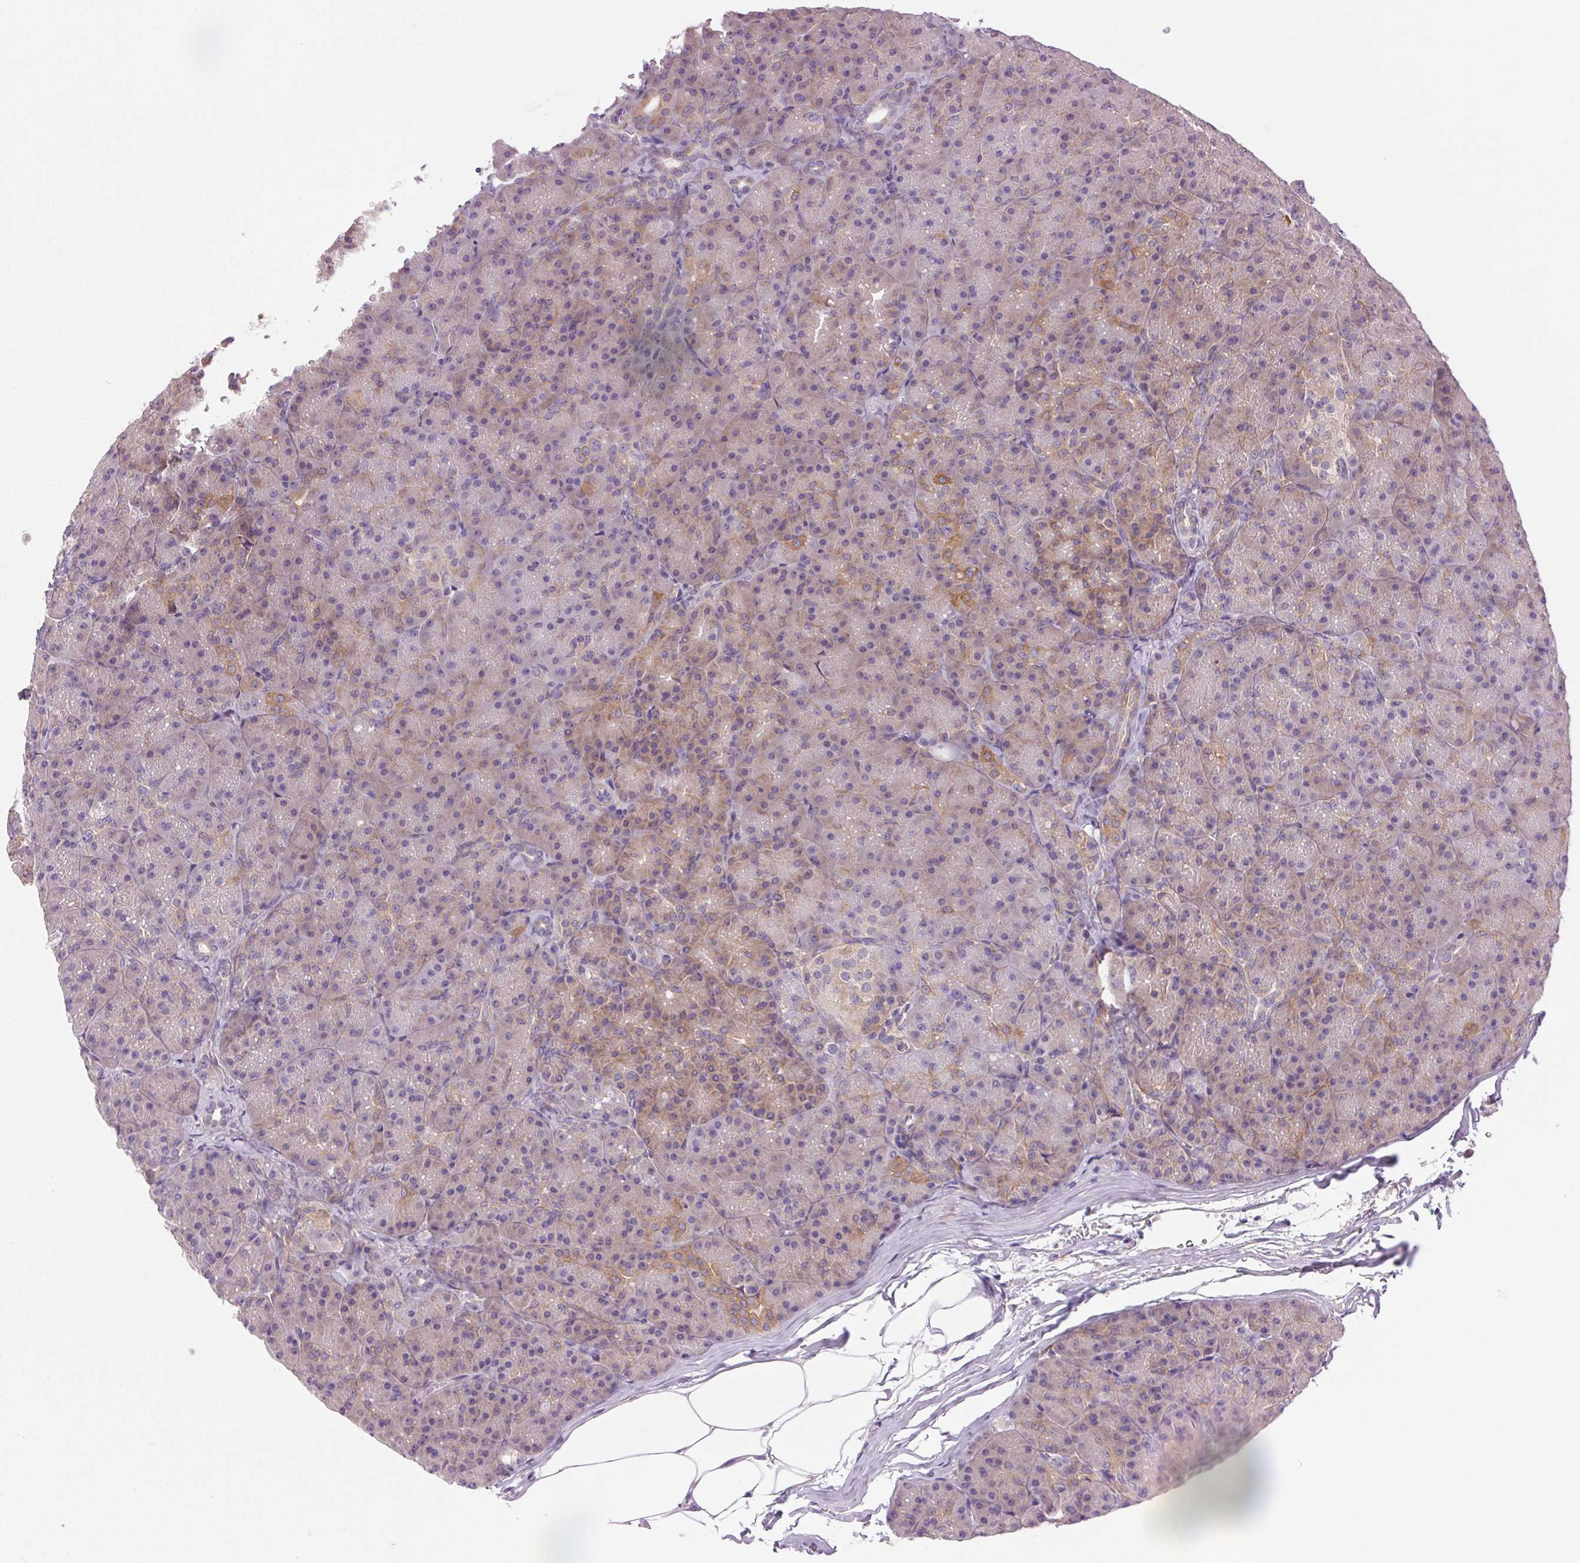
{"staining": {"intensity": "weak", "quantity": "25%-75%", "location": "cytoplasmic/membranous"}, "tissue": "pancreas", "cell_type": "Exocrine glandular cells", "image_type": "normal", "snomed": [{"axis": "morphology", "description": "Normal tissue, NOS"}, {"axis": "topography", "description": "Pancreas"}], "caption": "Brown immunohistochemical staining in normal pancreas displays weak cytoplasmic/membranous staining in approximately 25%-75% of exocrine glandular cells. (Brightfield microscopy of DAB IHC at high magnification).", "gene": "SOWAHC", "patient": {"sex": "male", "age": 57}}